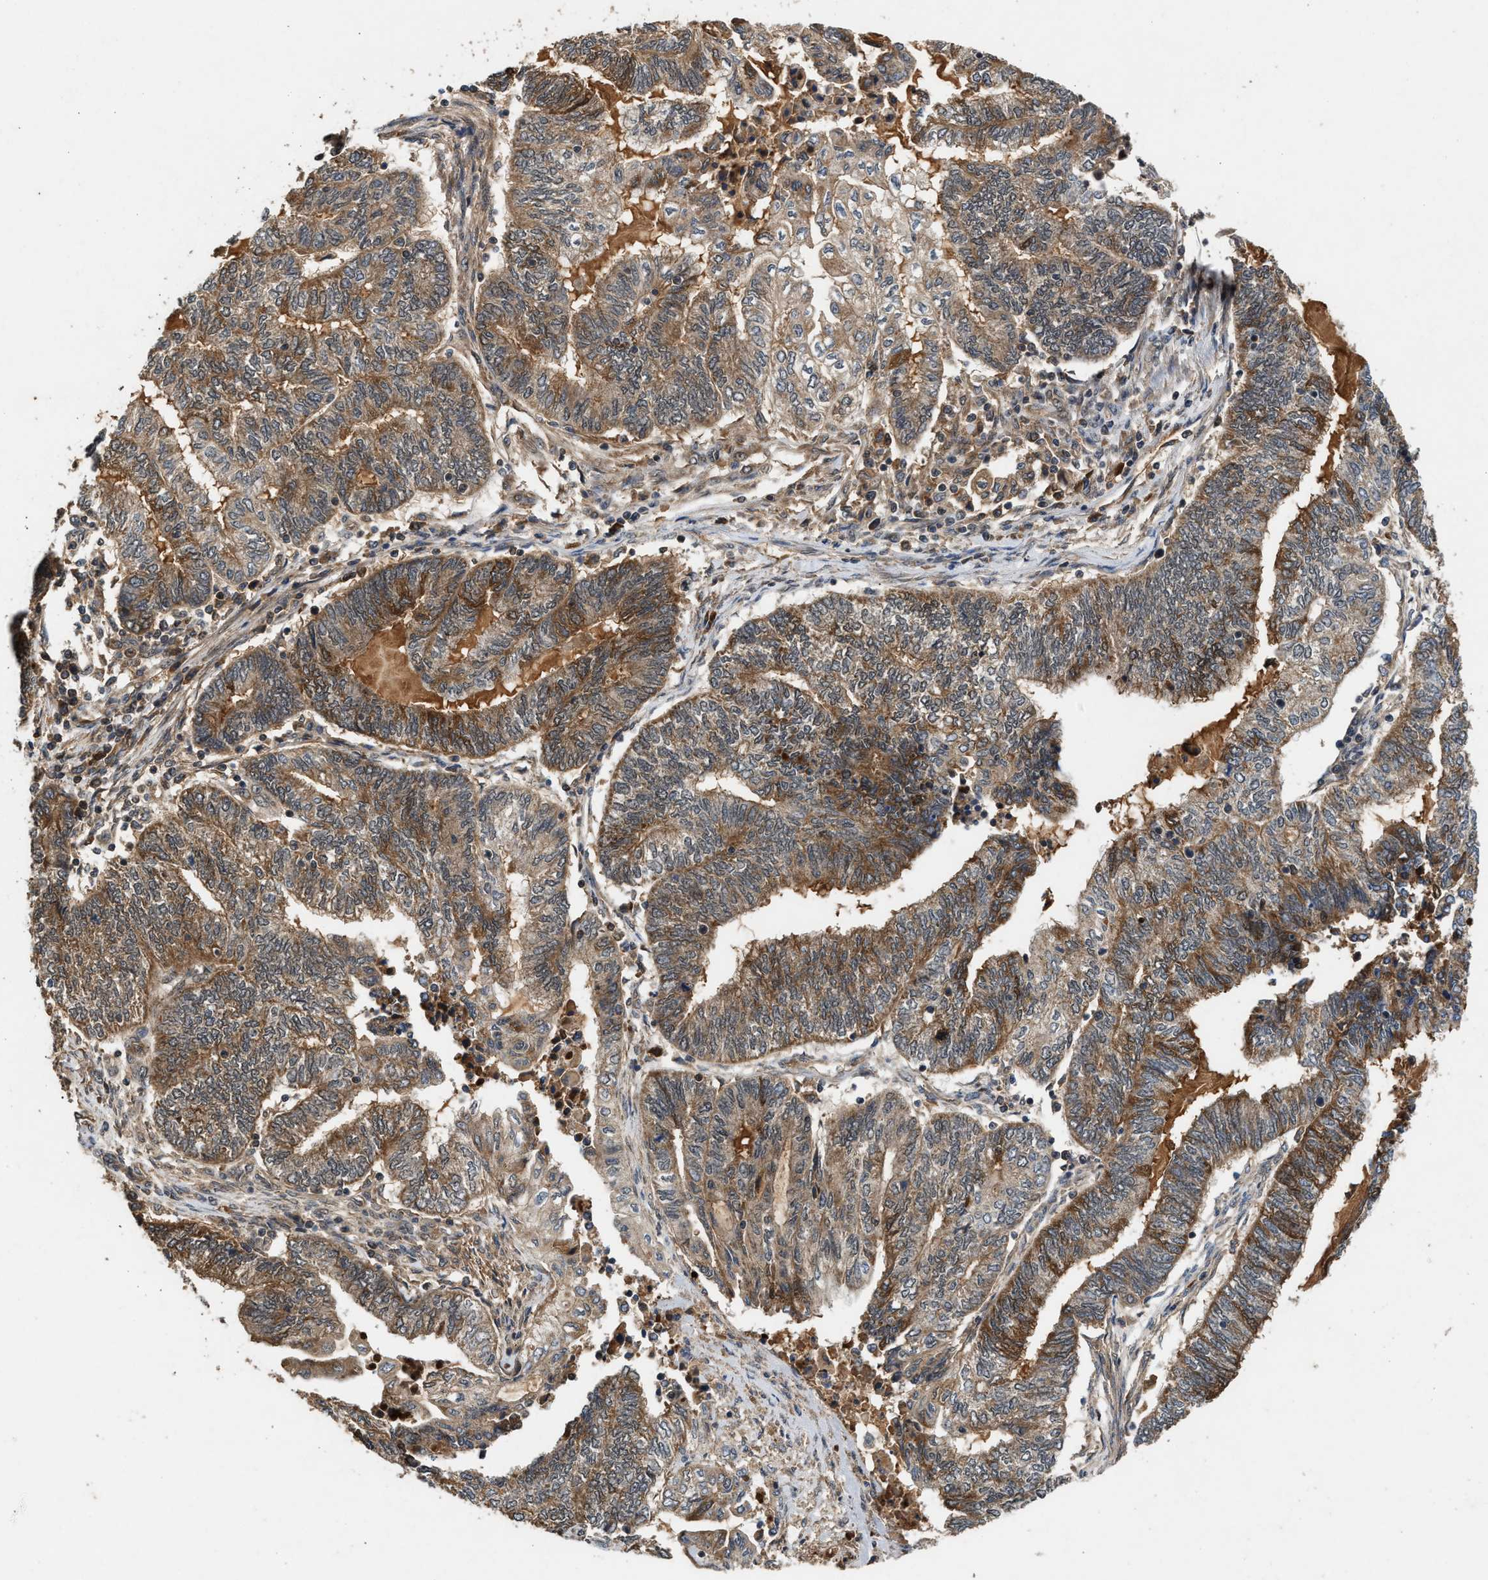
{"staining": {"intensity": "moderate", "quantity": ">75%", "location": "cytoplasmic/membranous"}, "tissue": "endometrial cancer", "cell_type": "Tumor cells", "image_type": "cancer", "snomed": [{"axis": "morphology", "description": "Adenocarcinoma, NOS"}, {"axis": "topography", "description": "Uterus"}, {"axis": "topography", "description": "Endometrium"}], "caption": "Human endometrial adenocarcinoma stained with a brown dye demonstrates moderate cytoplasmic/membranous positive positivity in approximately >75% of tumor cells.", "gene": "RUSC2", "patient": {"sex": "female", "age": 70}}